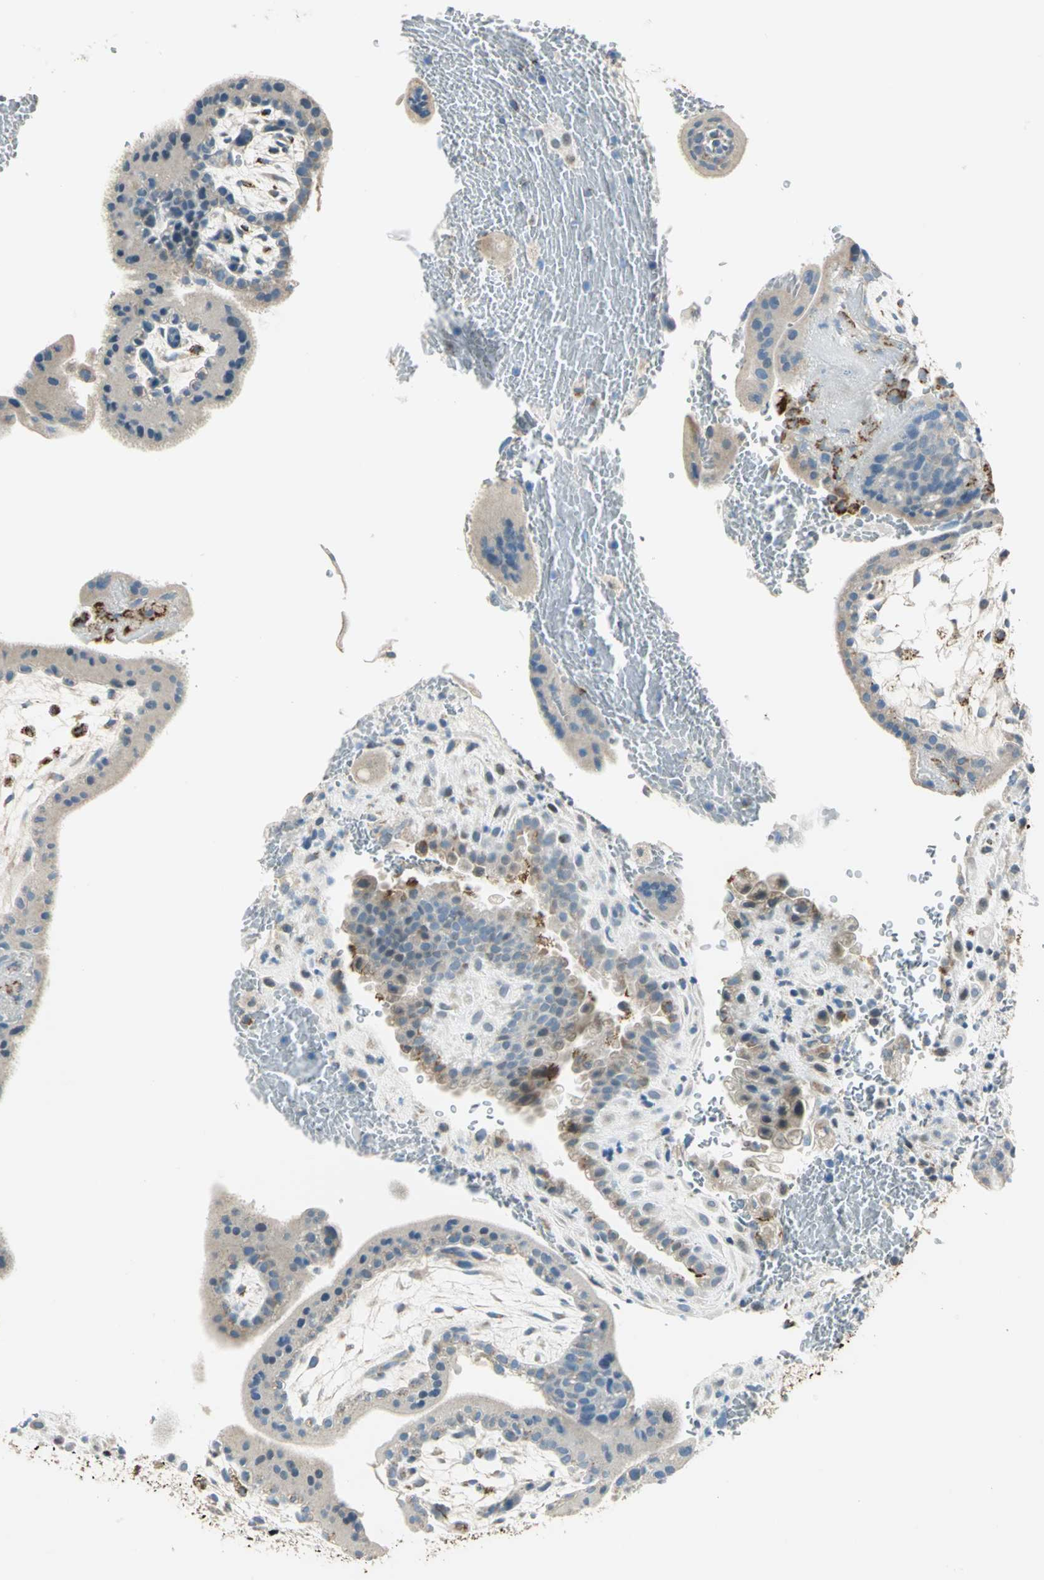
{"staining": {"intensity": "weak", "quantity": "<25%", "location": "cytoplasmic/membranous"}, "tissue": "placenta", "cell_type": "Trophoblastic cells", "image_type": "normal", "snomed": [{"axis": "morphology", "description": "Normal tissue, NOS"}, {"axis": "topography", "description": "Placenta"}], "caption": "Trophoblastic cells are negative for brown protein staining in normal placenta. (Stains: DAB (3,3'-diaminobenzidine) immunohistochemistry (IHC) with hematoxylin counter stain, Microscopy: brightfield microscopy at high magnification).", "gene": "ACADM", "patient": {"sex": "female", "age": 35}}